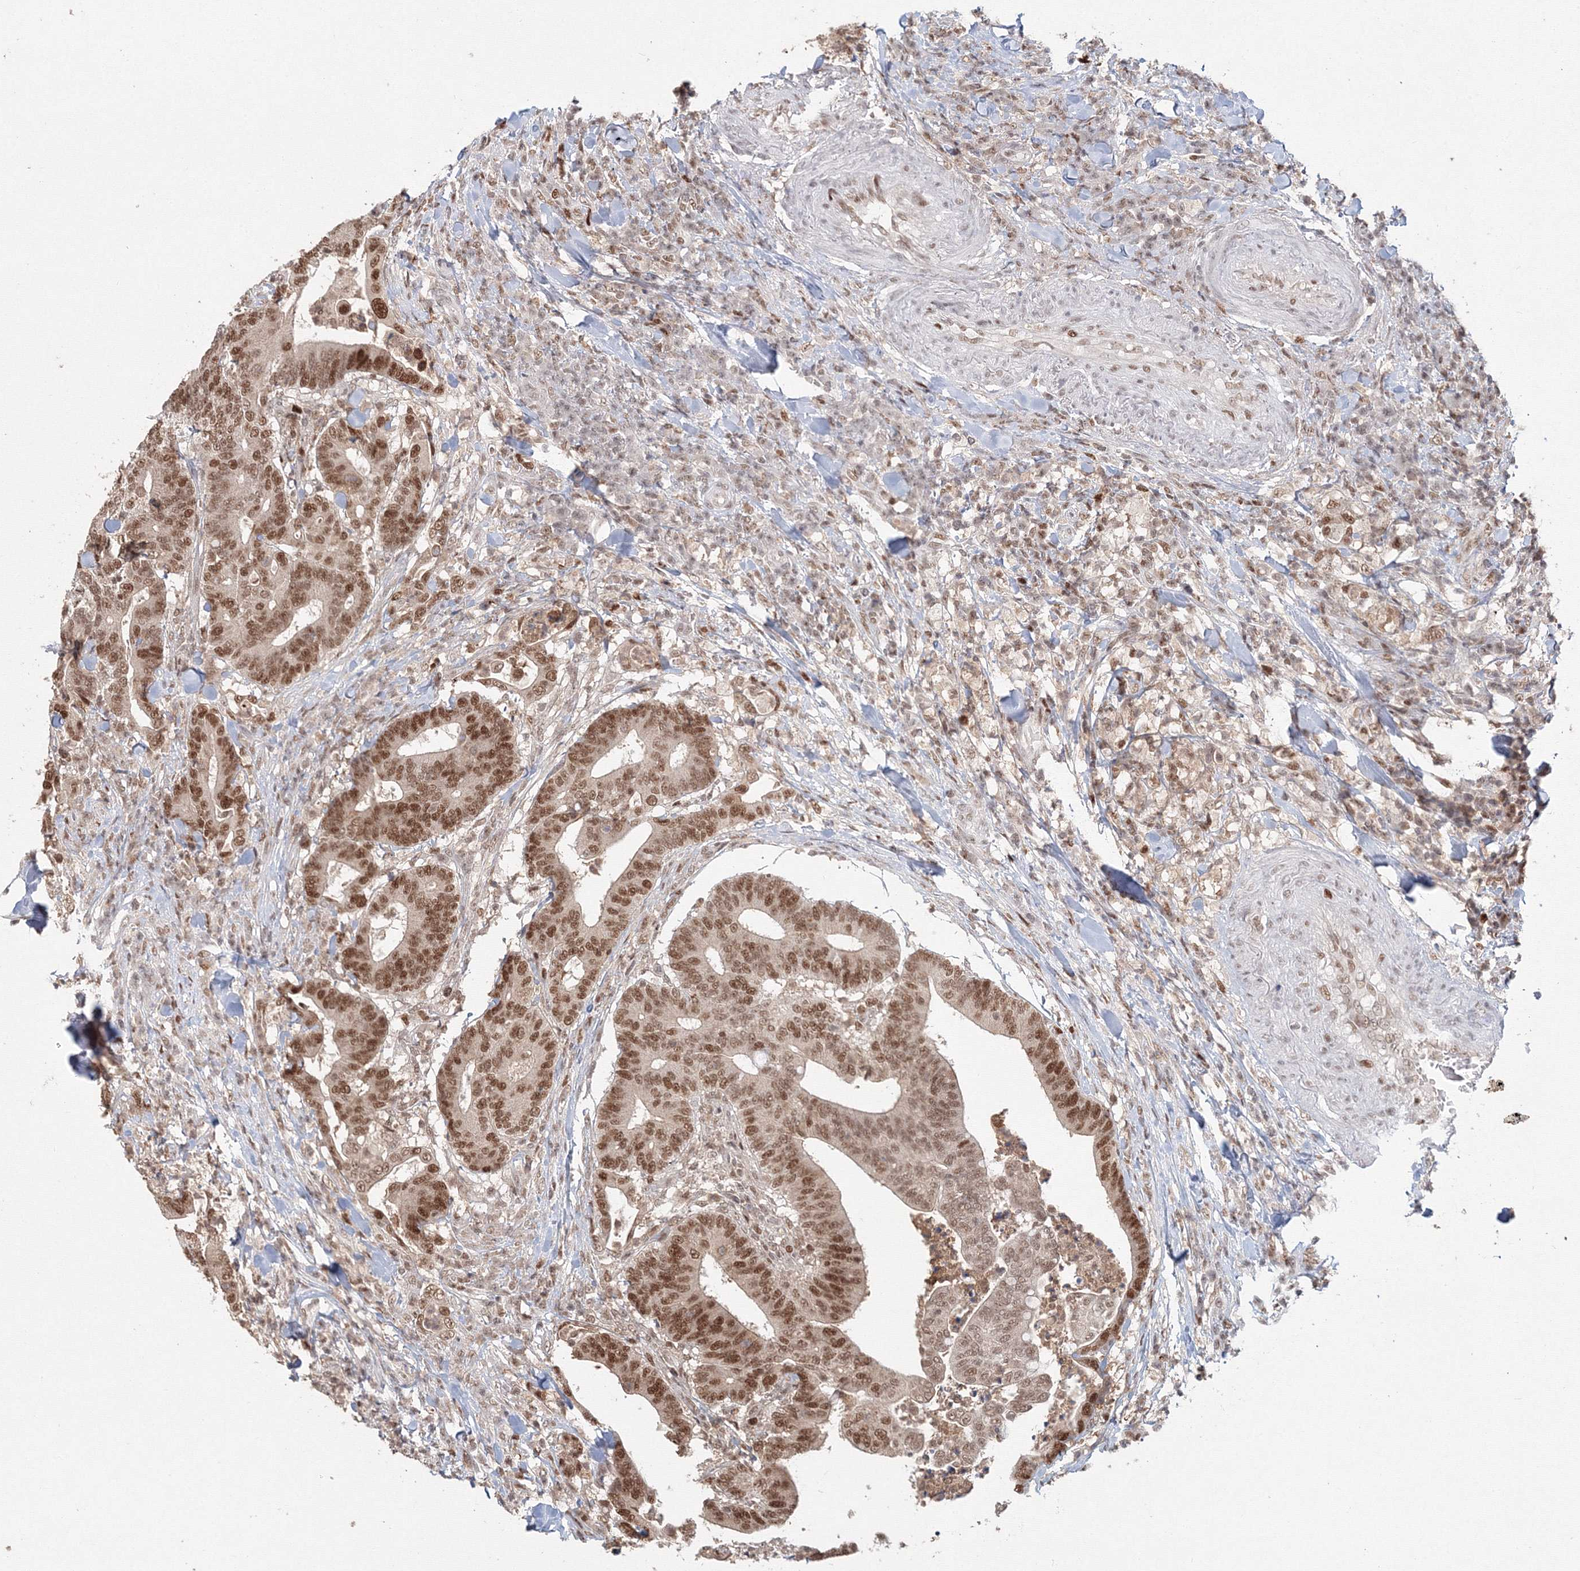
{"staining": {"intensity": "moderate", "quantity": ">75%", "location": "nuclear"}, "tissue": "colorectal cancer", "cell_type": "Tumor cells", "image_type": "cancer", "snomed": [{"axis": "morphology", "description": "Adenocarcinoma, NOS"}, {"axis": "topography", "description": "Colon"}], "caption": "This image exhibits immunohistochemistry (IHC) staining of human adenocarcinoma (colorectal), with medium moderate nuclear staining in approximately >75% of tumor cells.", "gene": "IWS1", "patient": {"sex": "female", "age": 66}}